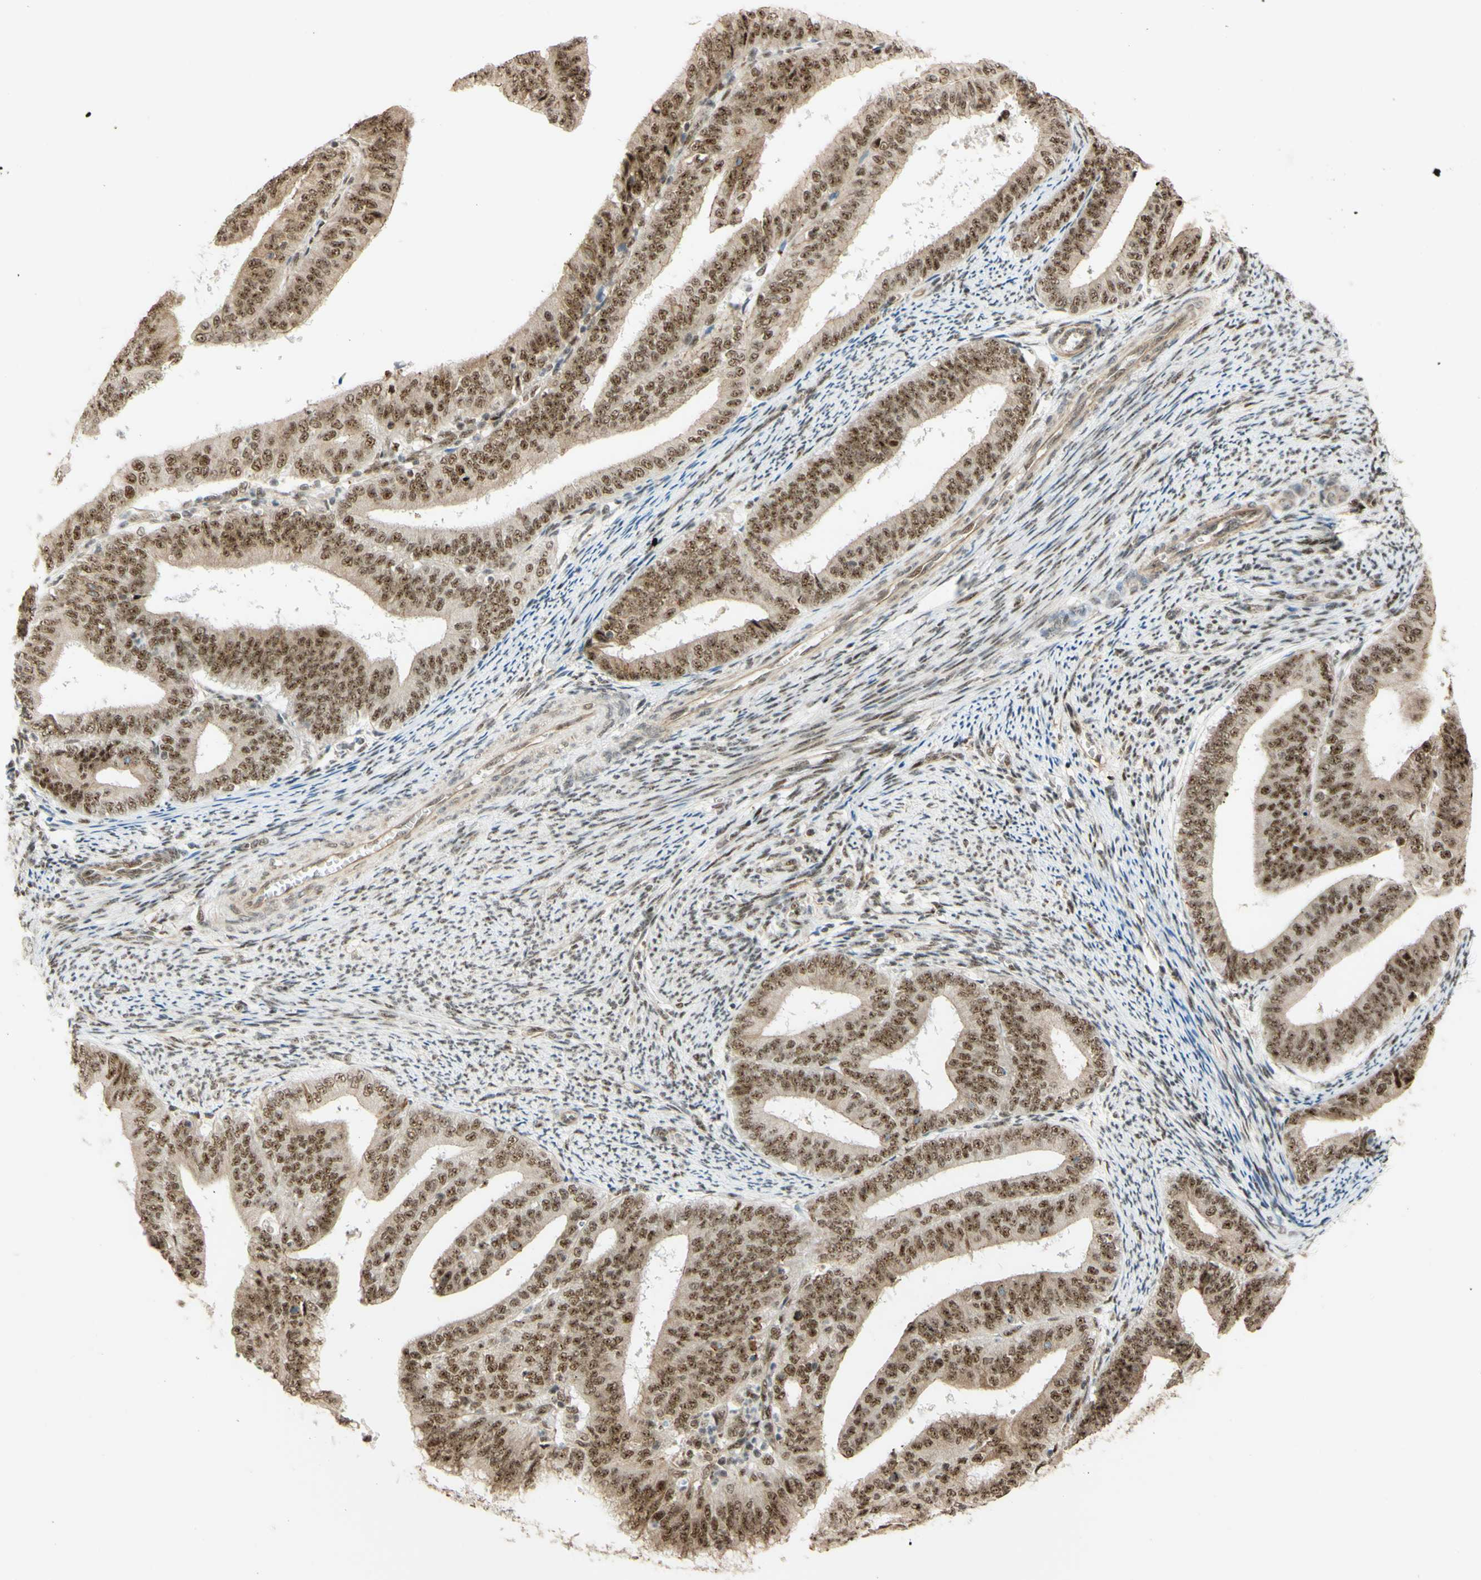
{"staining": {"intensity": "moderate", "quantity": ">75%", "location": "nuclear"}, "tissue": "endometrial cancer", "cell_type": "Tumor cells", "image_type": "cancer", "snomed": [{"axis": "morphology", "description": "Adenocarcinoma, NOS"}, {"axis": "topography", "description": "Endometrium"}], "caption": "Protein staining demonstrates moderate nuclear staining in about >75% of tumor cells in adenocarcinoma (endometrial).", "gene": "SAP18", "patient": {"sex": "female", "age": 63}}